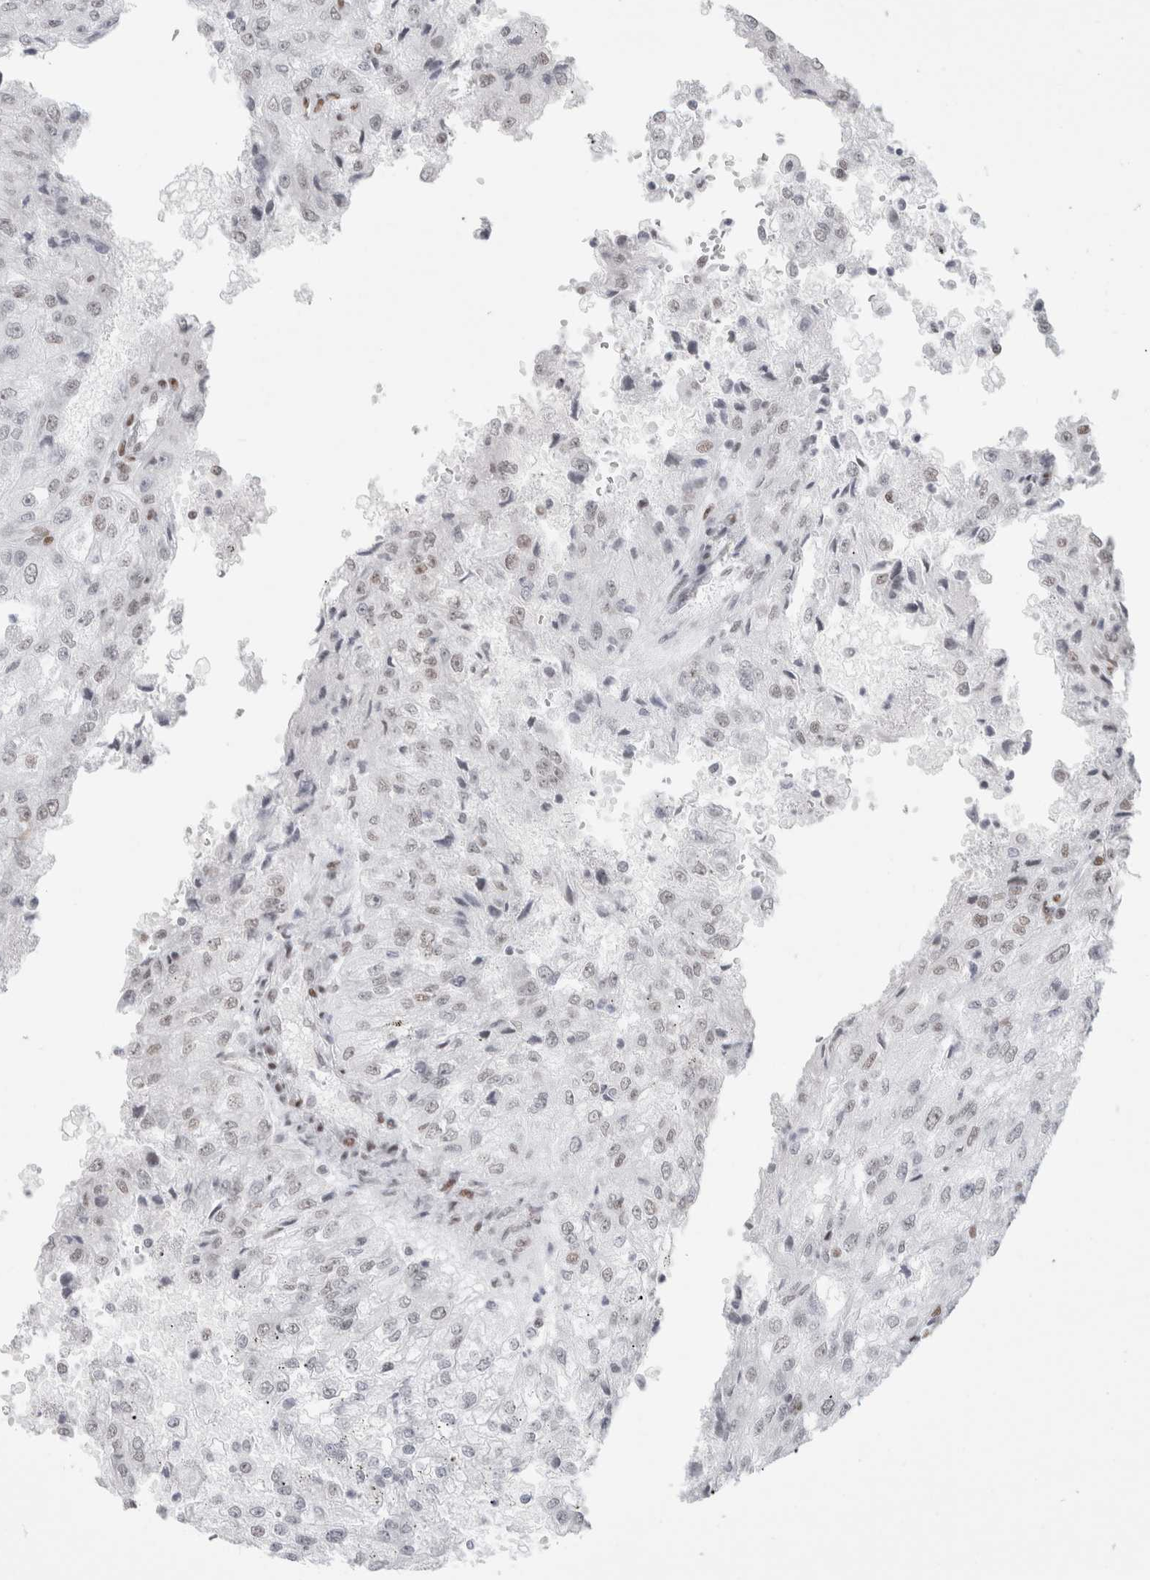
{"staining": {"intensity": "negative", "quantity": "none", "location": "none"}, "tissue": "renal cancer", "cell_type": "Tumor cells", "image_type": "cancer", "snomed": [{"axis": "morphology", "description": "Adenocarcinoma, NOS"}, {"axis": "topography", "description": "Kidney"}], "caption": "An immunohistochemistry micrograph of renal adenocarcinoma is shown. There is no staining in tumor cells of renal adenocarcinoma.", "gene": "SMARCC1", "patient": {"sex": "female", "age": 54}}